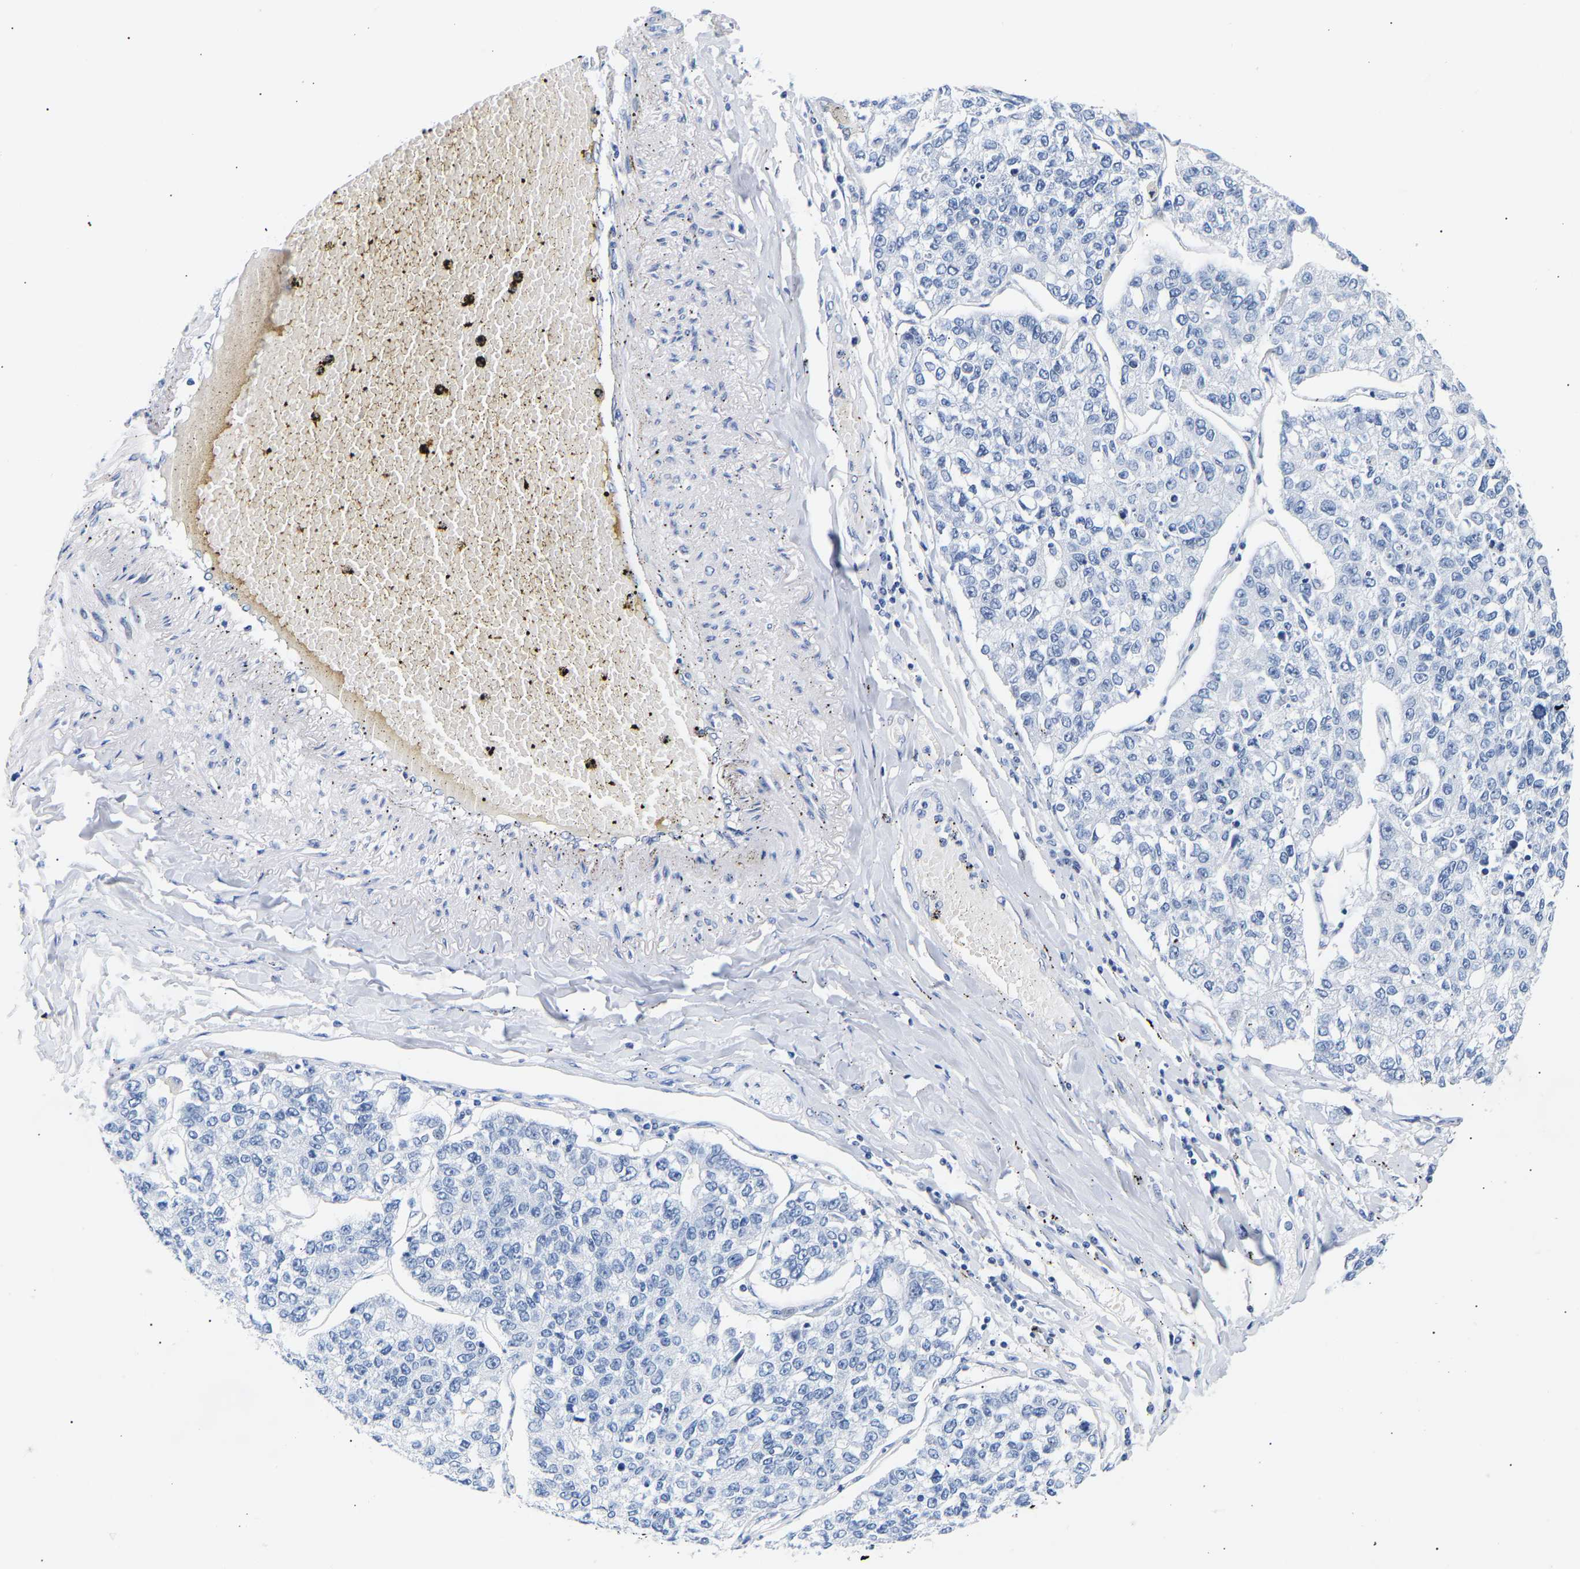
{"staining": {"intensity": "negative", "quantity": "none", "location": "none"}, "tissue": "lung cancer", "cell_type": "Tumor cells", "image_type": "cancer", "snomed": [{"axis": "morphology", "description": "Adenocarcinoma, NOS"}, {"axis": "topography", "description": "Lung"}], "caption": "Immunohistochemistry (IHC) of lung adenocarcinoma reveals no positivity in tumor cells.", "gene": "SPINK2", "patient": {"sex": "male", "age": 49}}